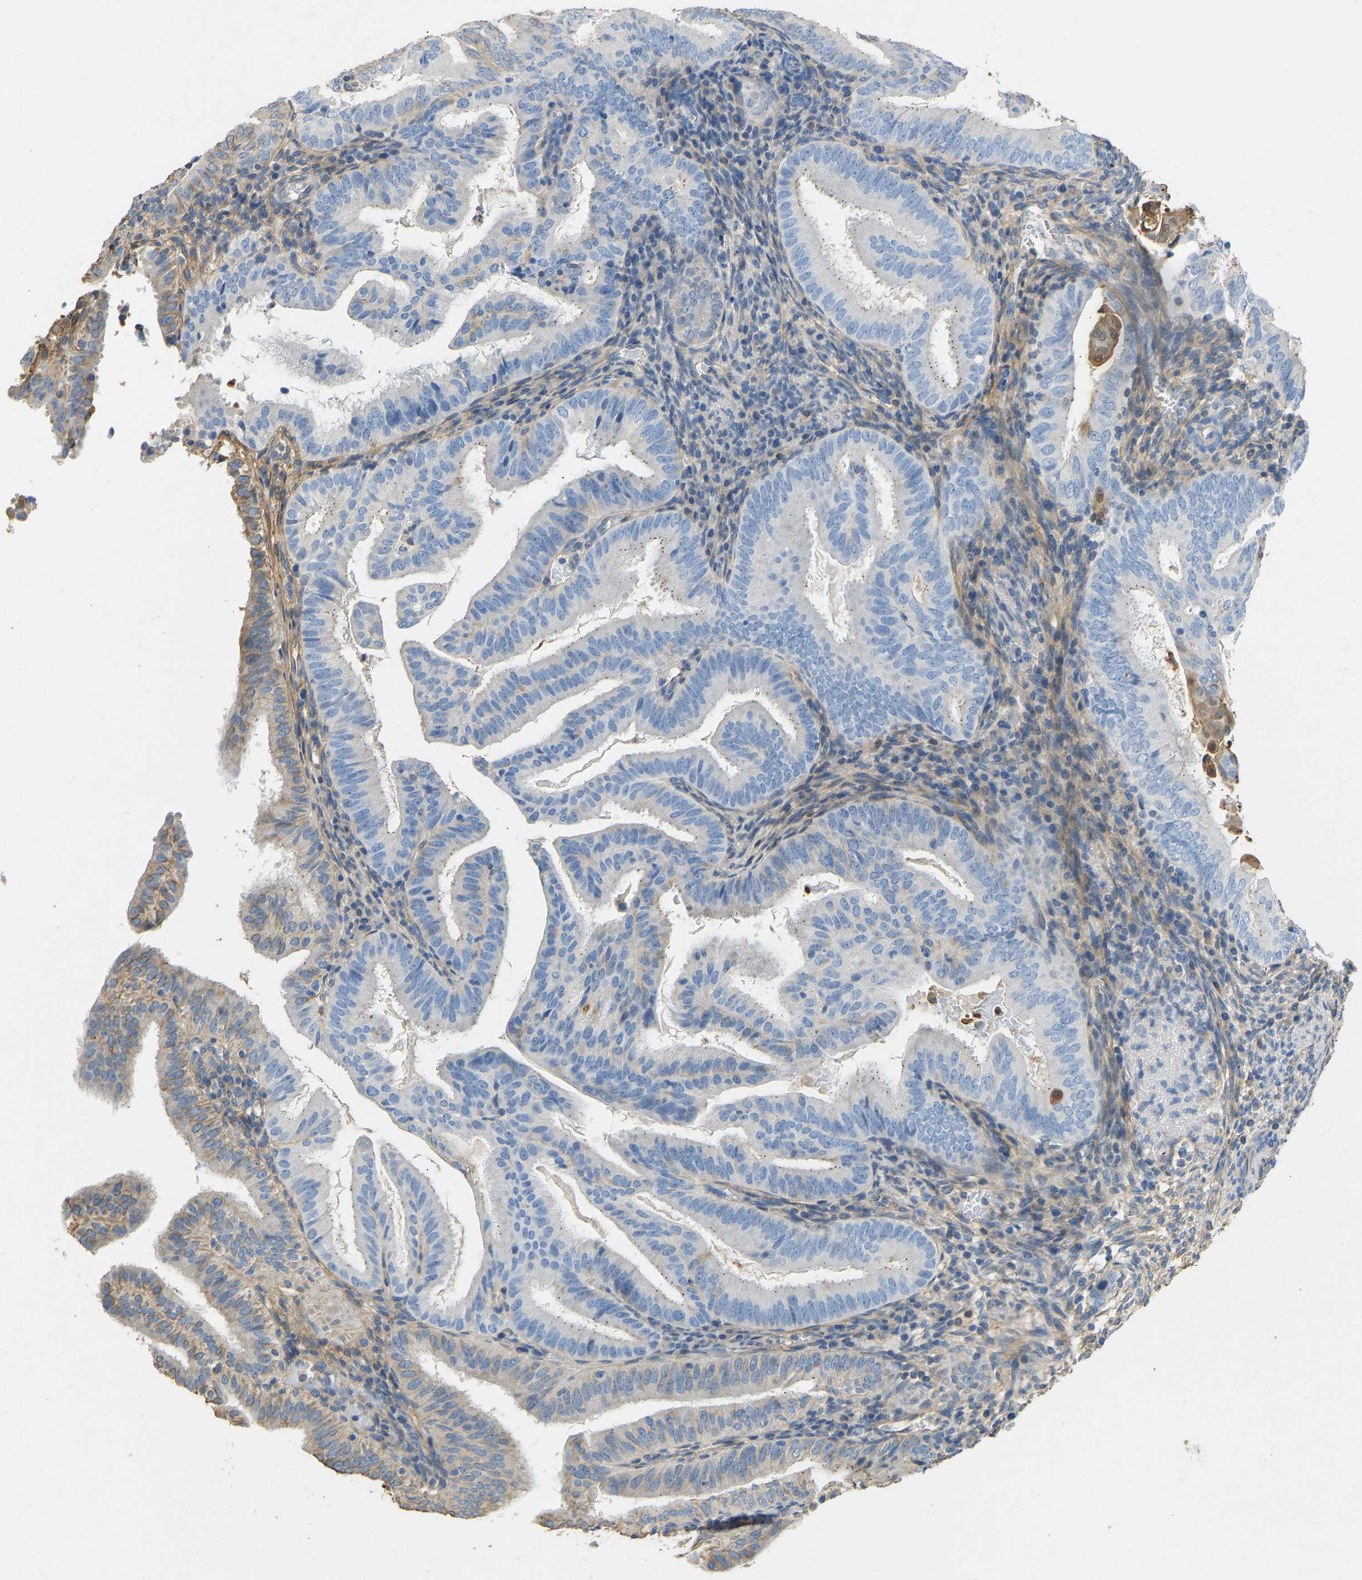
{"staining": {"intensity": "moderate", "quantity": "<25%", "location": "cytoplasmic/membranous"}, "tissue": "endometrial cancer", "cell_type": "Tumor cells", "image_type": "cancer", "snomed": [{"axis": "morphology", "description": "Adenocarcinoma, NOS"}, {"axis": "topography", "description": "Endometrium"}], "caption": "The image reveals a brown stain indicating the presence of a protein in the cytoplasmic/membranous of tumor cells in endometrial adenocarcinoma.", "gene": "TECTA", "patient": {"sex": "female", "age": 58}}